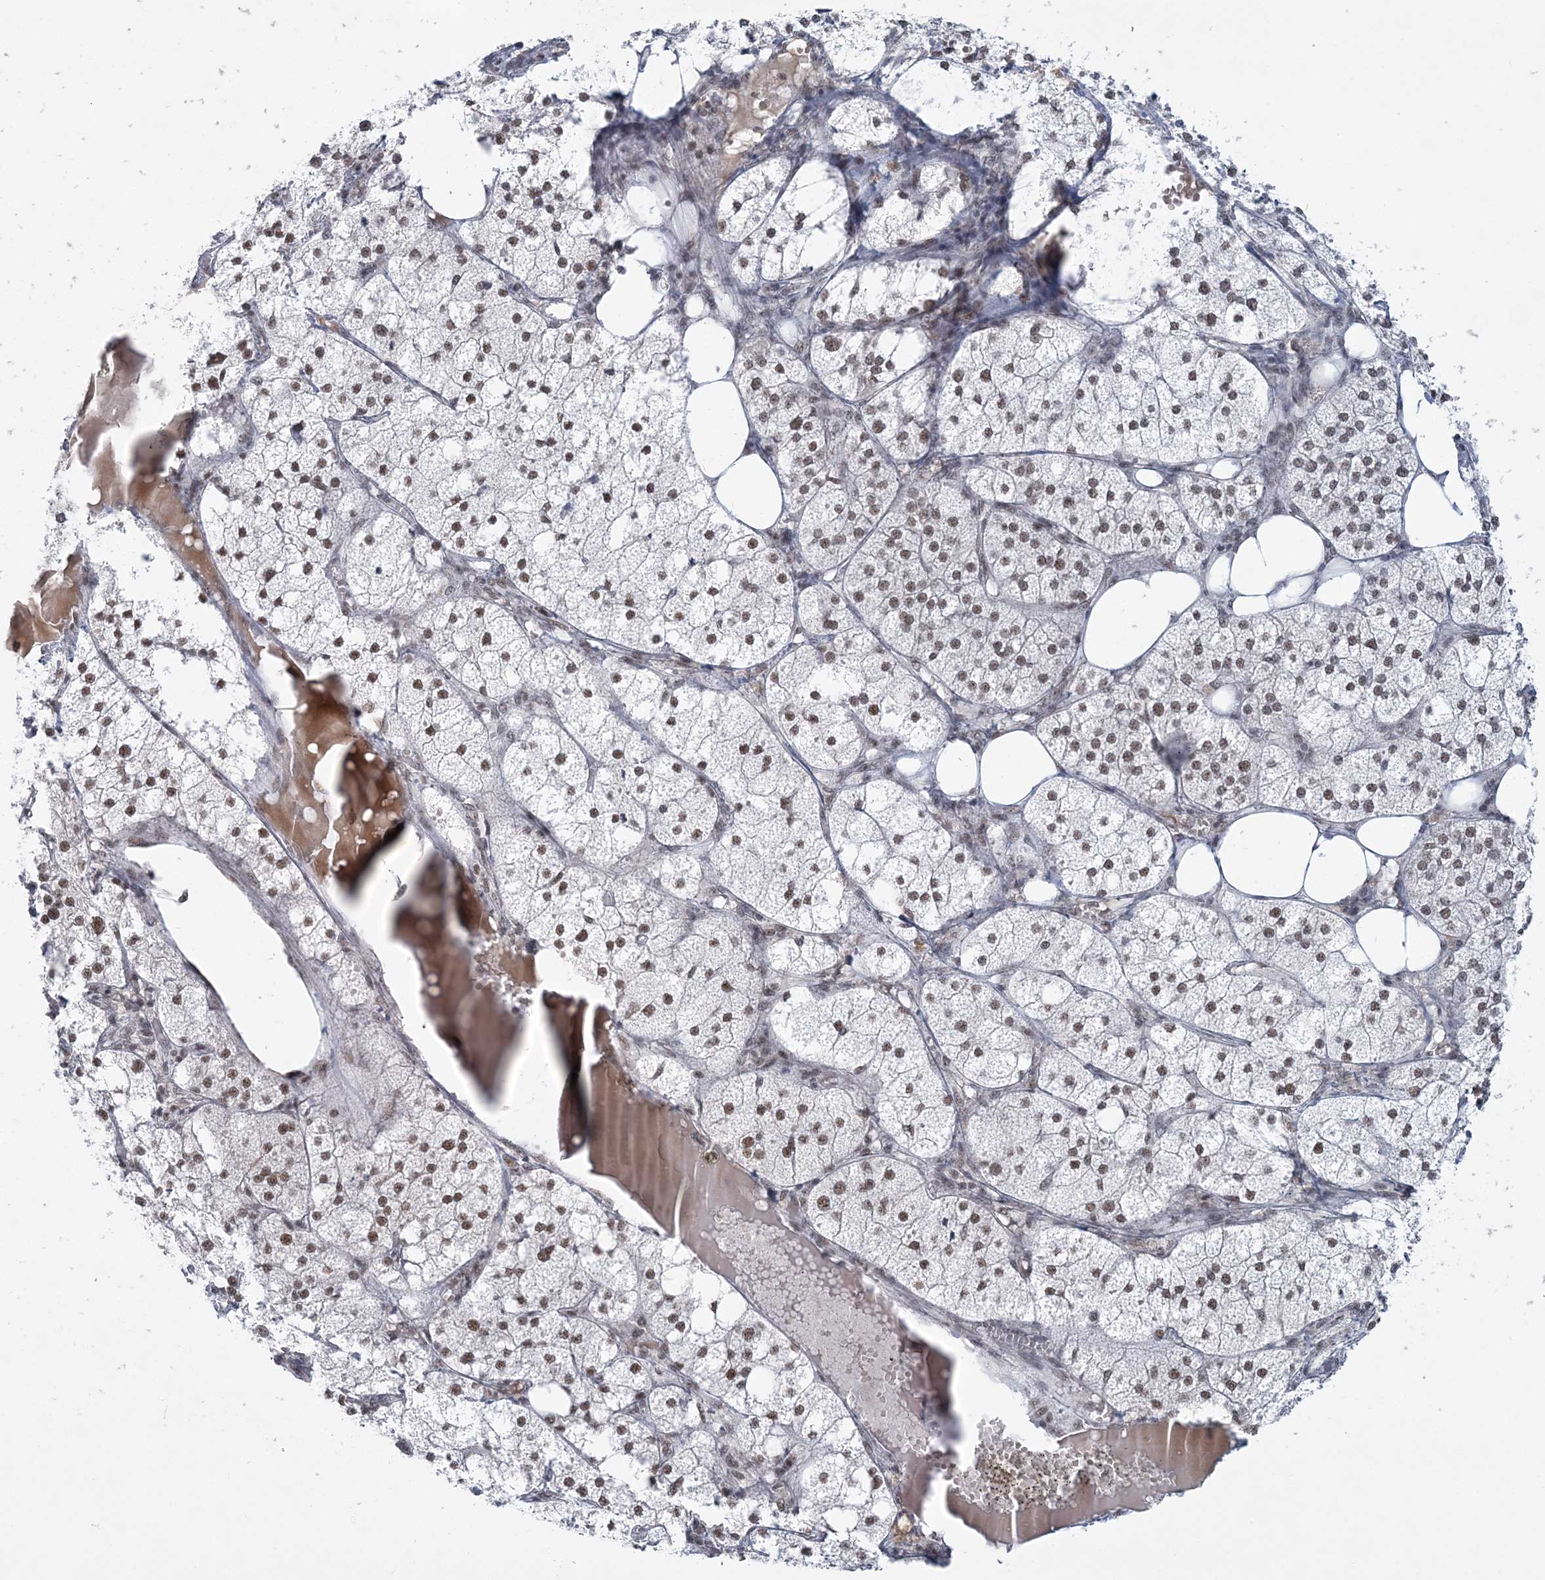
{"staining": {"intensity": "strong", "quantity": ">75%", "location": "nuclear"}, "tissue": "adrenal gland", "cell_type": "Glandular cells", "image_type": "normal", "snomed": [{"axis": "morphology", "description": "Normal tissue, NOS"}, {"axis": "topography", "description": "Adrenal gland"}], "caption": "Immunohistochemistry histopathology image of normal adrenal gland: adrenal gland stained using immunohistochemistry demonstrates high levels of strong protein expression localized specifically in the nuclear of glandular cells, appearing as a nuclear brown color.", "gene": "PLRG1", "patient": {"sex": "female", "age": 61}}